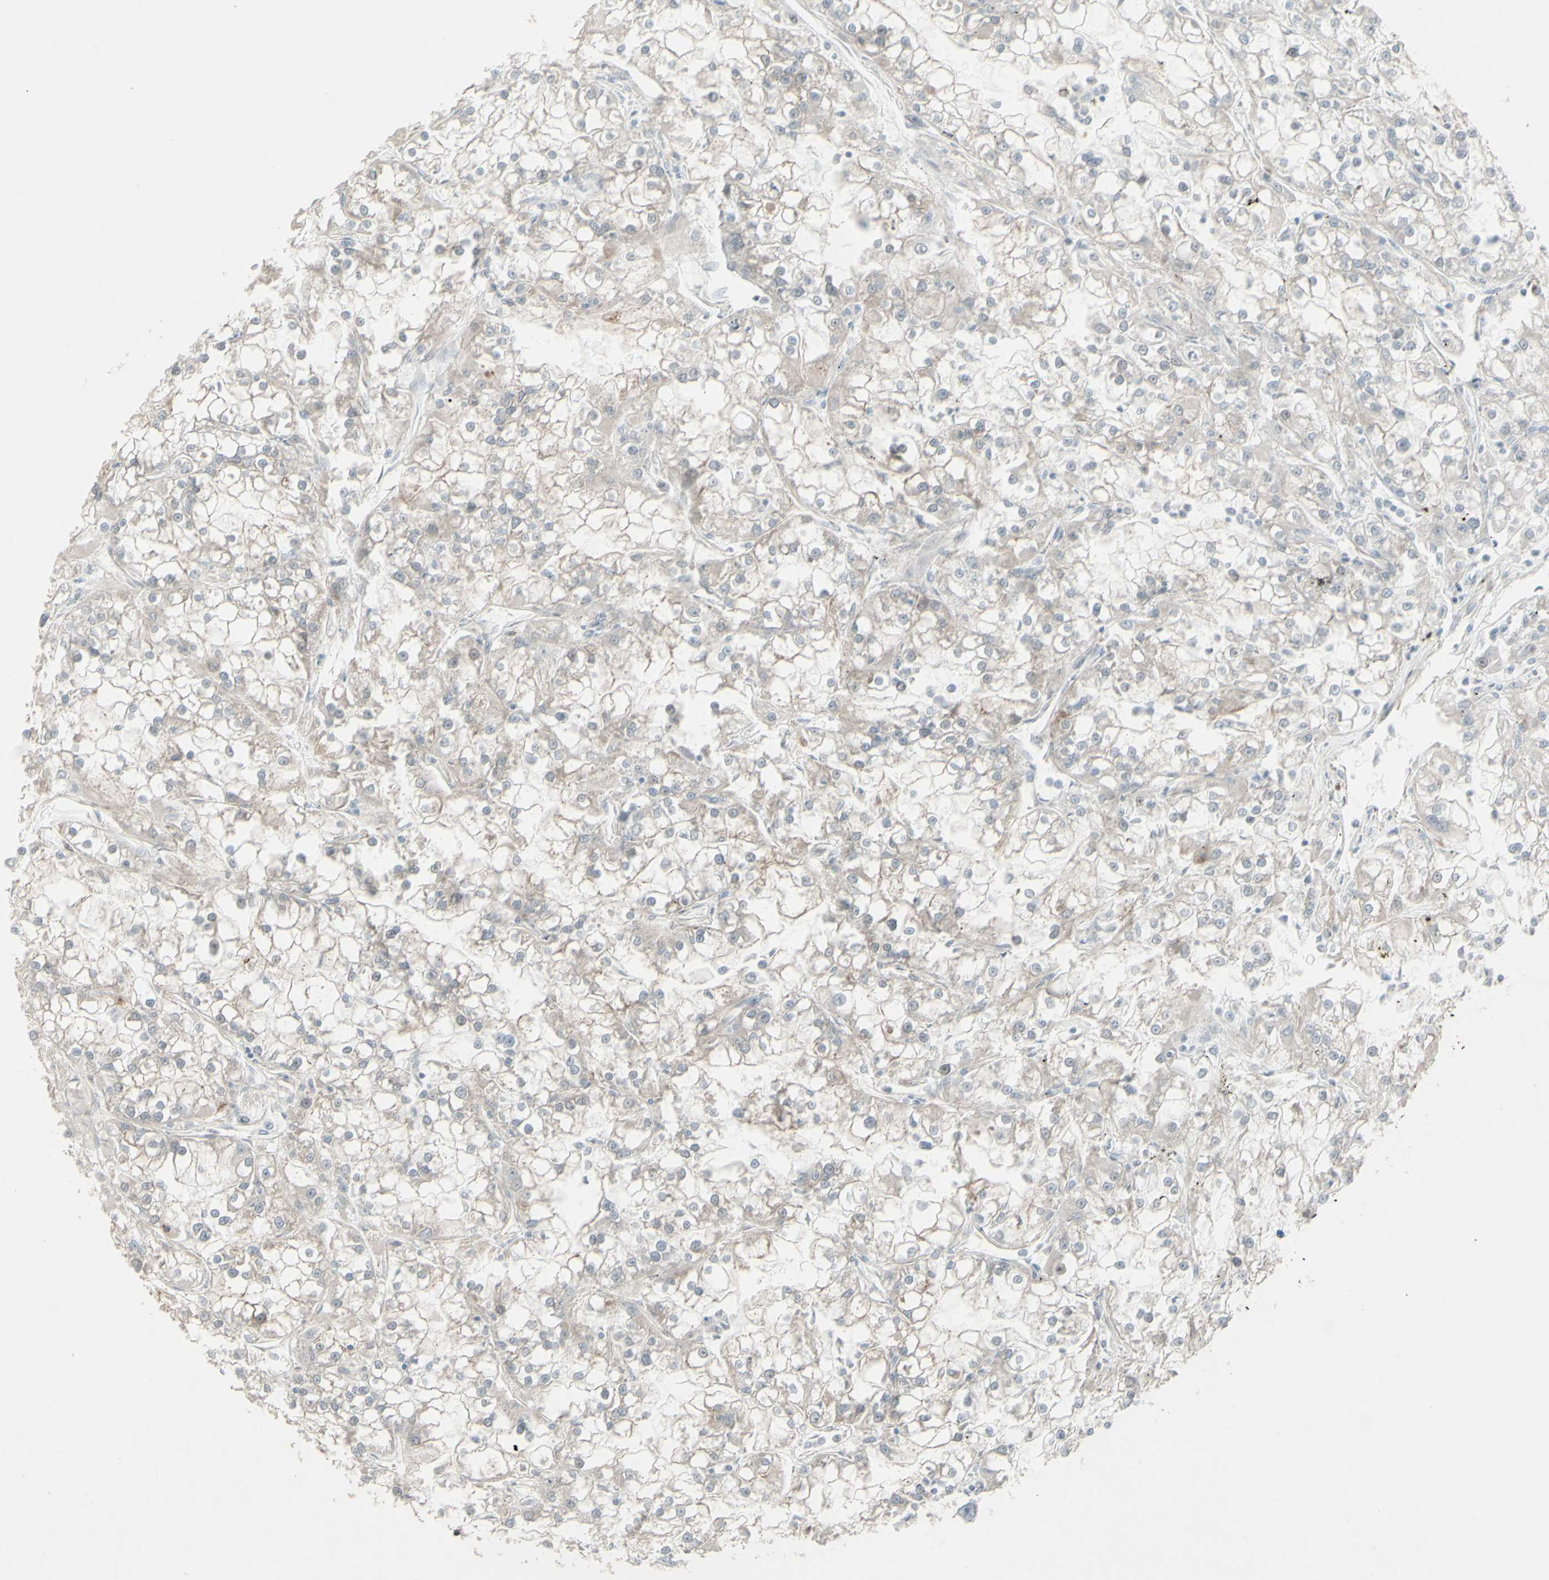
{"staining": {"intensity": "weak", "quantity": "25%-75%", "location": "cytoplasmic/membranous"}, "tissue": "renal cancer", "cell_type": "Tumor cells", "image_type": "cancer", "snomed": [{"axis": "morphology", "description": "Adenocarcinoma, NOS"}, {"axis": "topography", "description": "Kidney"}], "caption": "Renal cancer (adenocarcinoma) stained with a protein marker demonstrates weak staining in tumor cells.", "gene": "GMNN", "patient": {"sex": "female", "age": 52}}